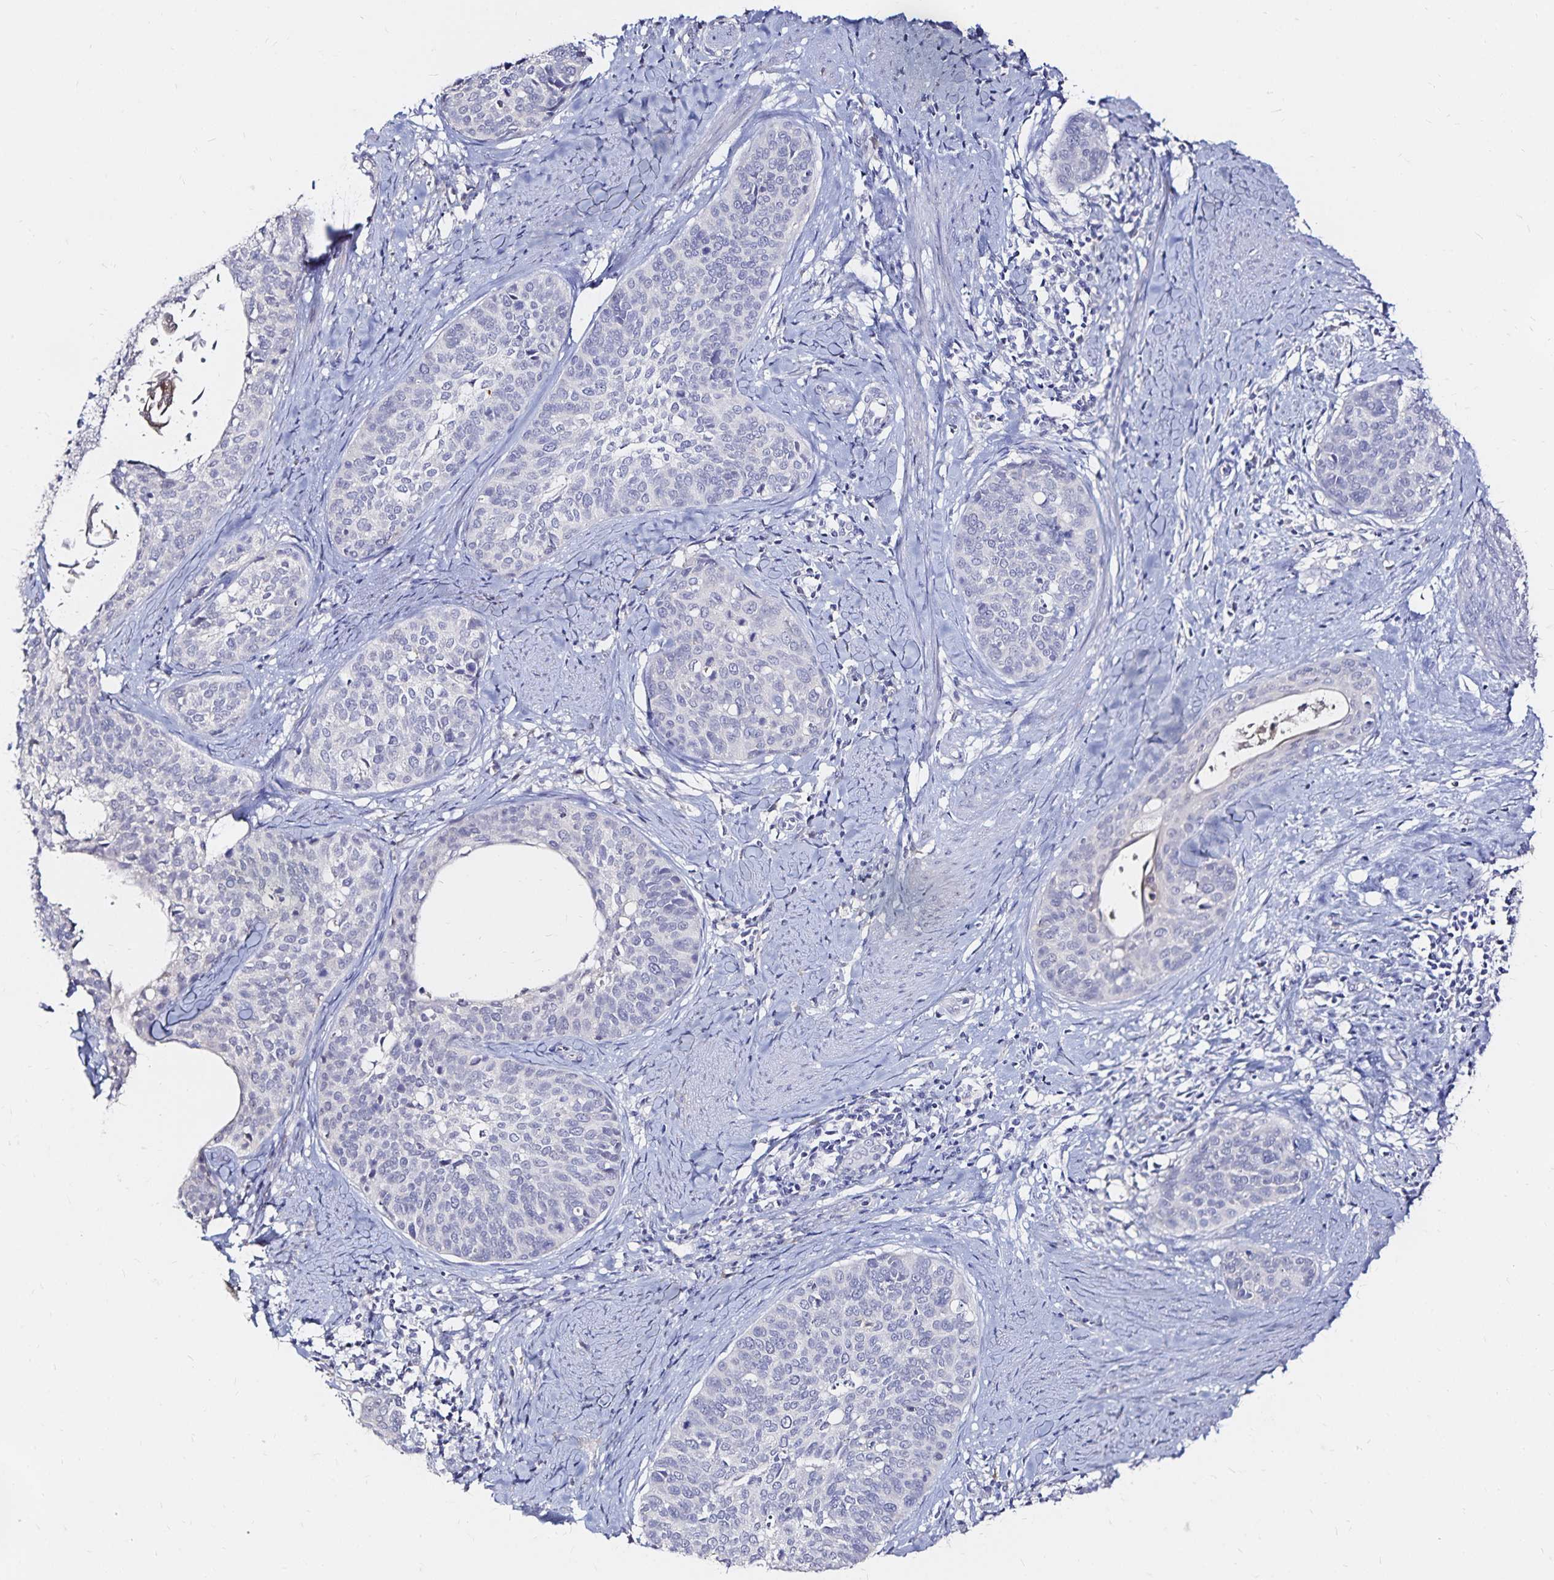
{"staining": {"intensity": "negative", "quantity": "none", "location": "none"}, "tissue": "cervical cancer", "cell_type": "Tumor cells", "image_type": "cancer", "snomed": [{"axis": "morphology", "description": "Squamous cell carcinoma, NOS"}, {"axis": "topography", "description": "Cervix"}], "caption": "IHC of cervical cancer (squamous cell carcinoma) reveals no expression in tumor cells.", "gene": "SLC5A1", "patient": {"sex": "female", "age": 69}}